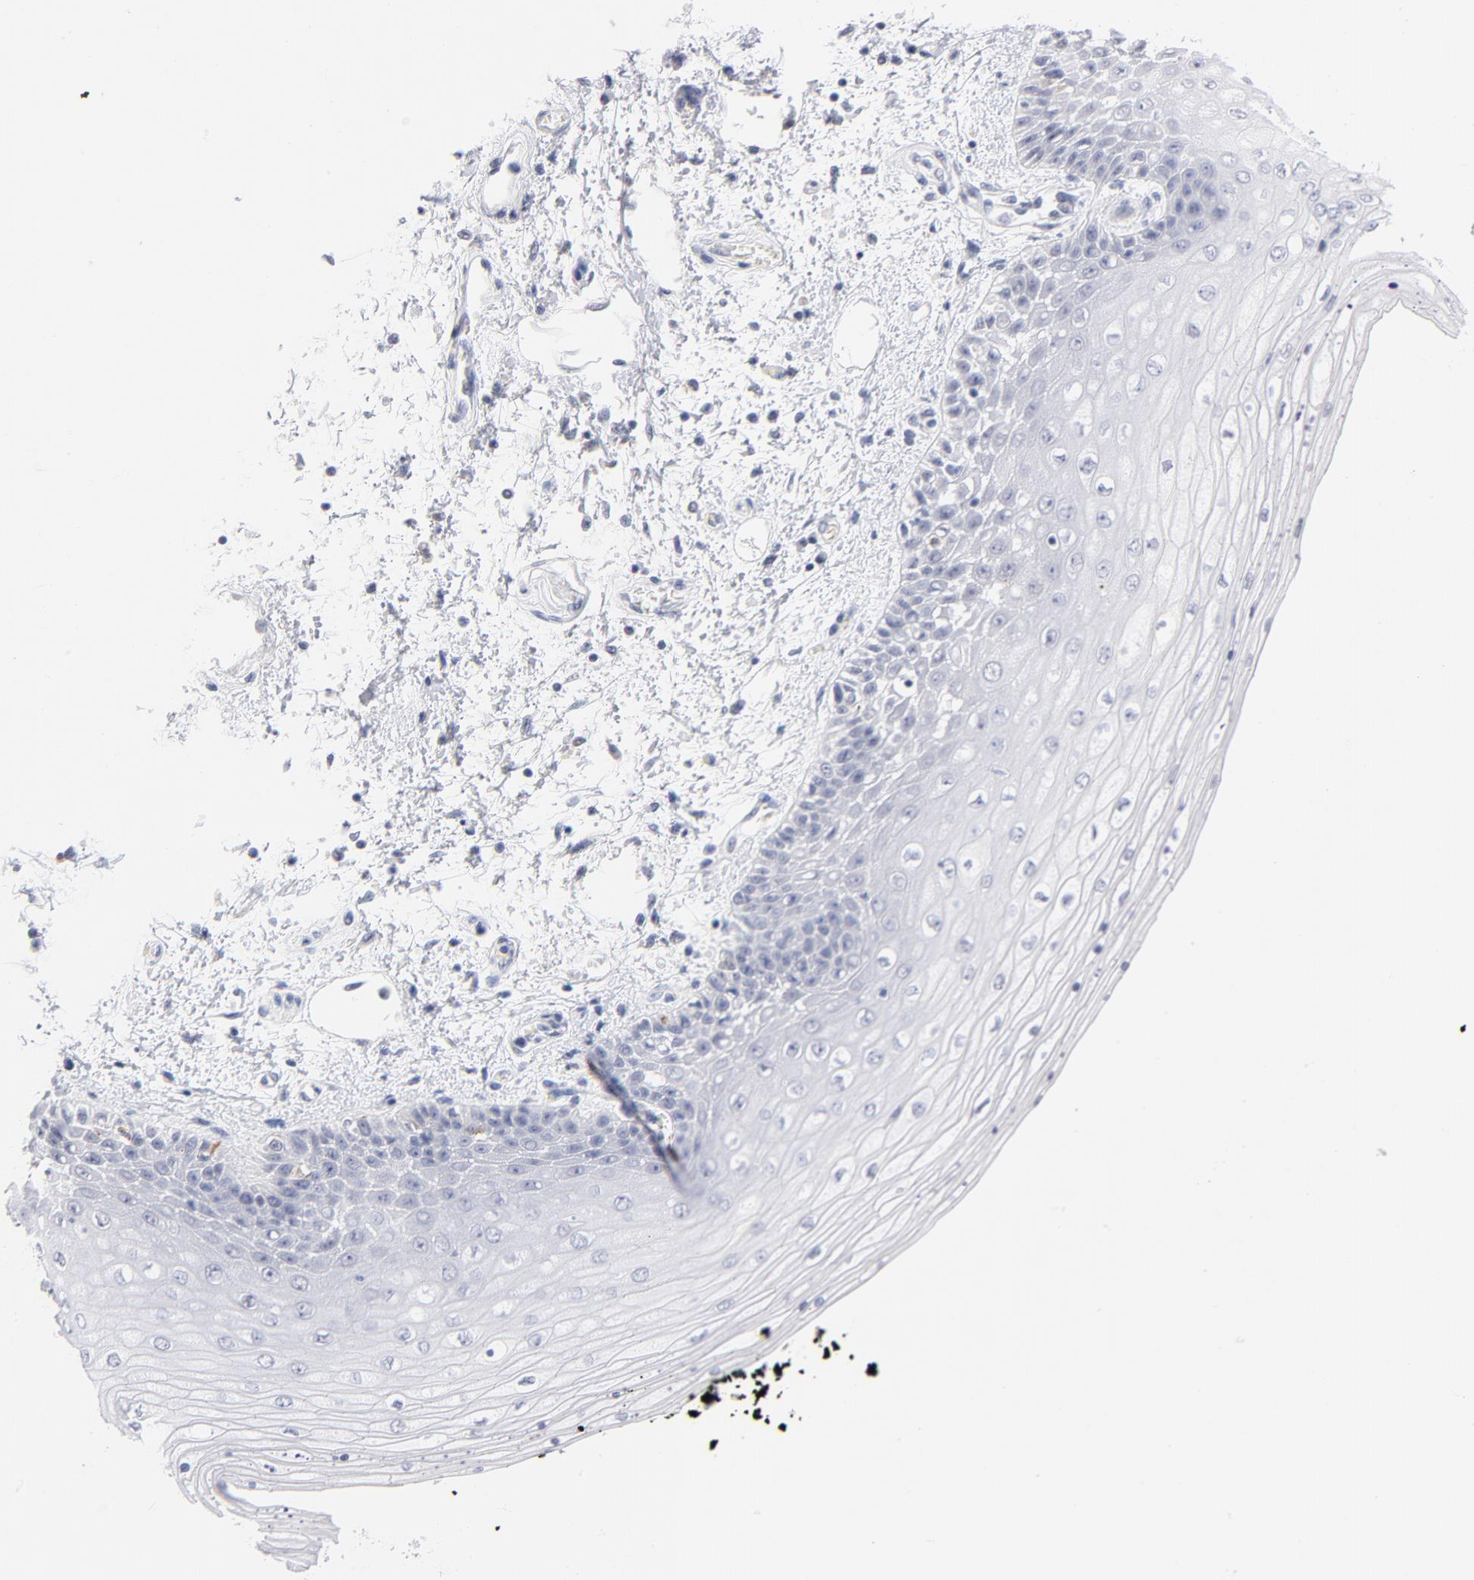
{"staining": {"intensity": "negative", "quantity": "none", "location": "none"}, "tissue": "skin", "cell_type": "Epidermal cells", "image_type": "normal", "snomed": [{"axis": "morphology", "description": "Normal tissue, NOS"}, {"axis": "topography", "description": "Anal"}], "caption": "Image shows no significant protein staining in epidermal cells of benign skin.", "gene": "KHNYN", "patient": {"sex": "female", "age": 46}}